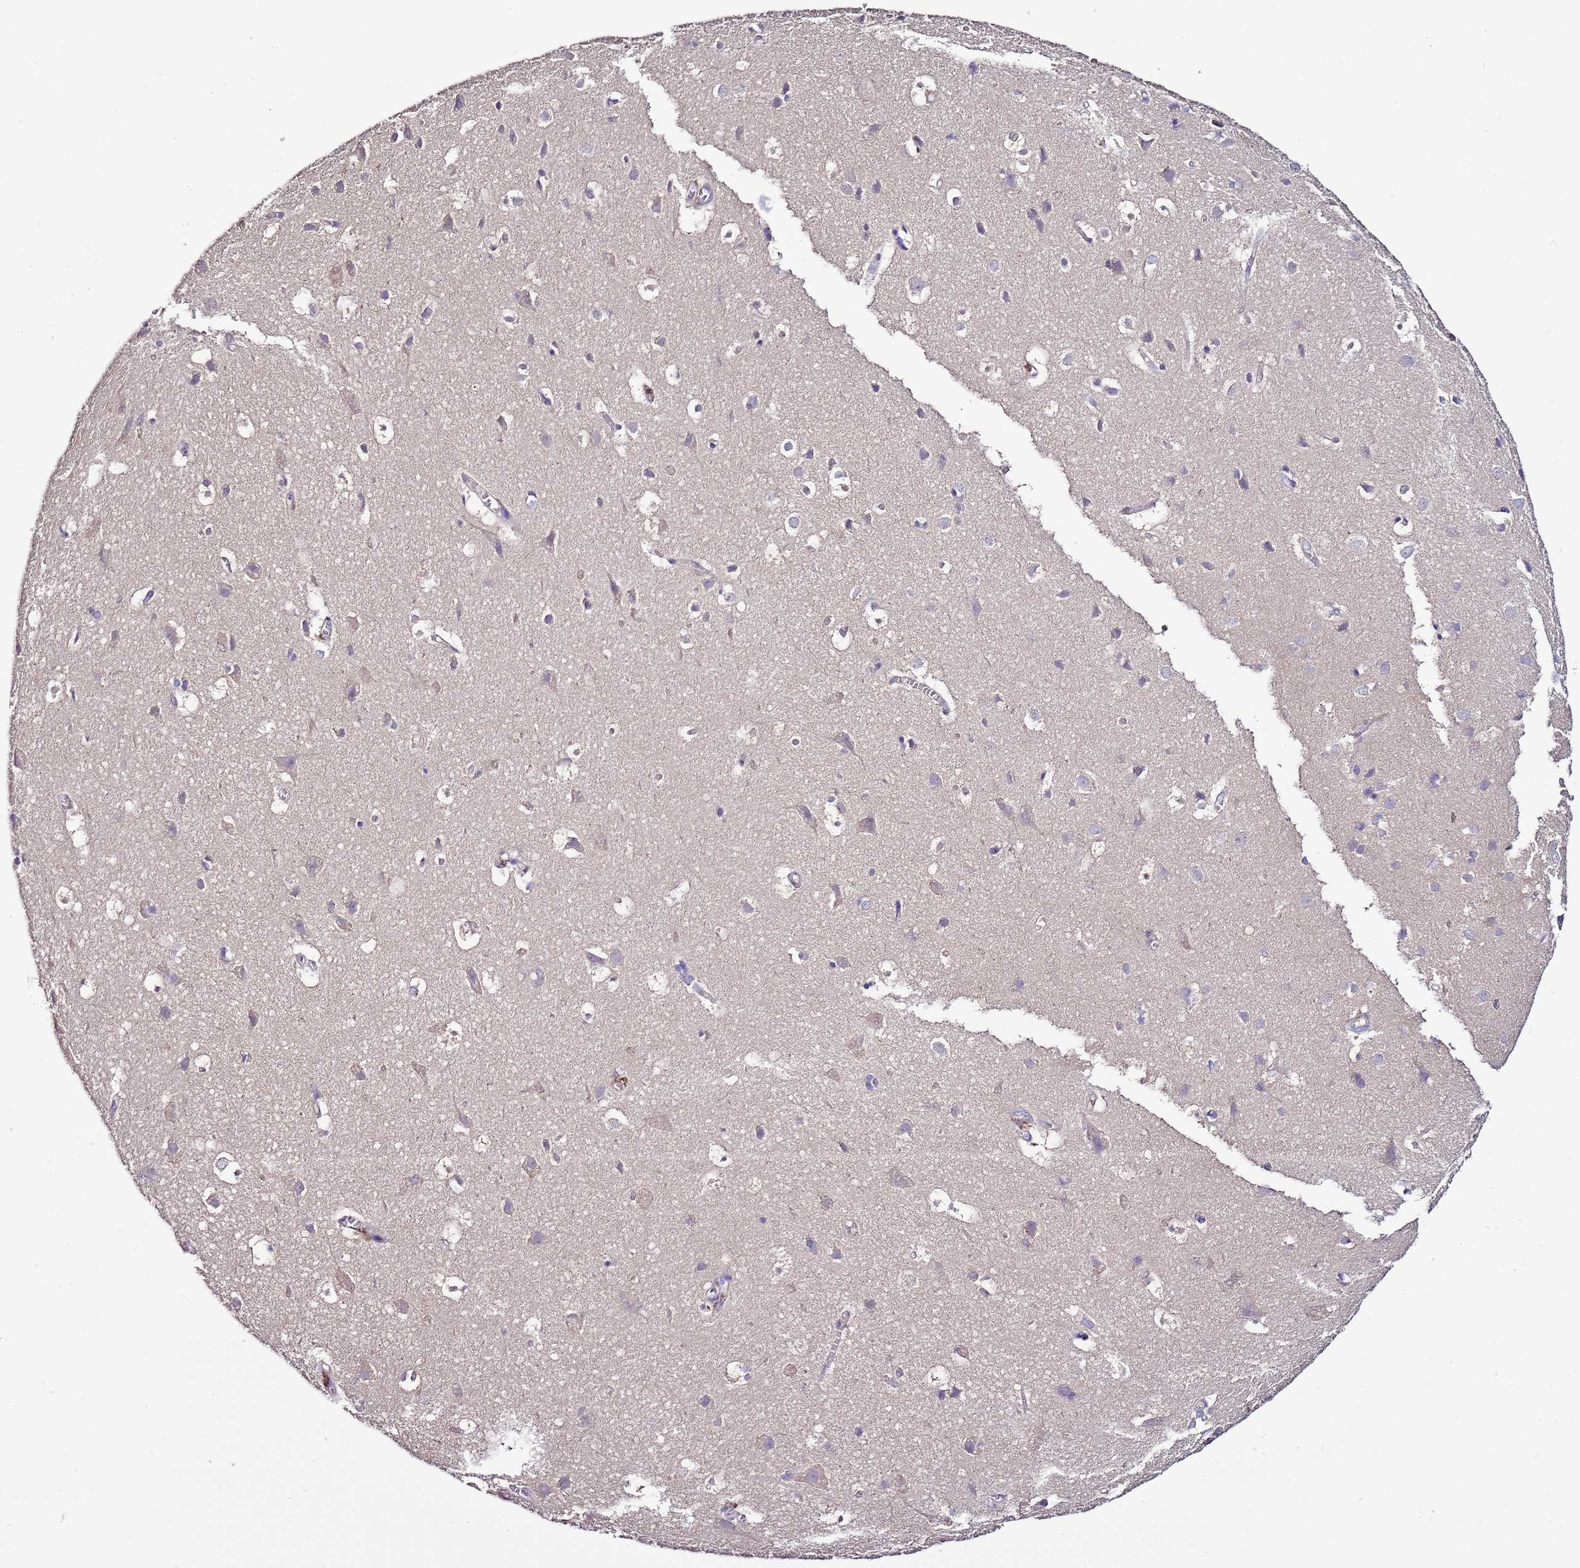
{"staining": {"intensity": "negative", "quantity": "none", "location": "none"}, "tissue": "cerebral cortex", "cell_type": "Endothelial cells", "image_type": "normal", "snomed": [{"axis": "morphology", "description": "Normal tissue, NOS"}, {"axis": "topography", "description": "Cerebral cortex"}], "caption": "IHC micrograph of unremarkable cerebral cortex stained for a protein (brown), which demonstrates no positivity in endothelial cells.", "gene": "IGIP", "patient": {"sex": "male", "age": 54}}